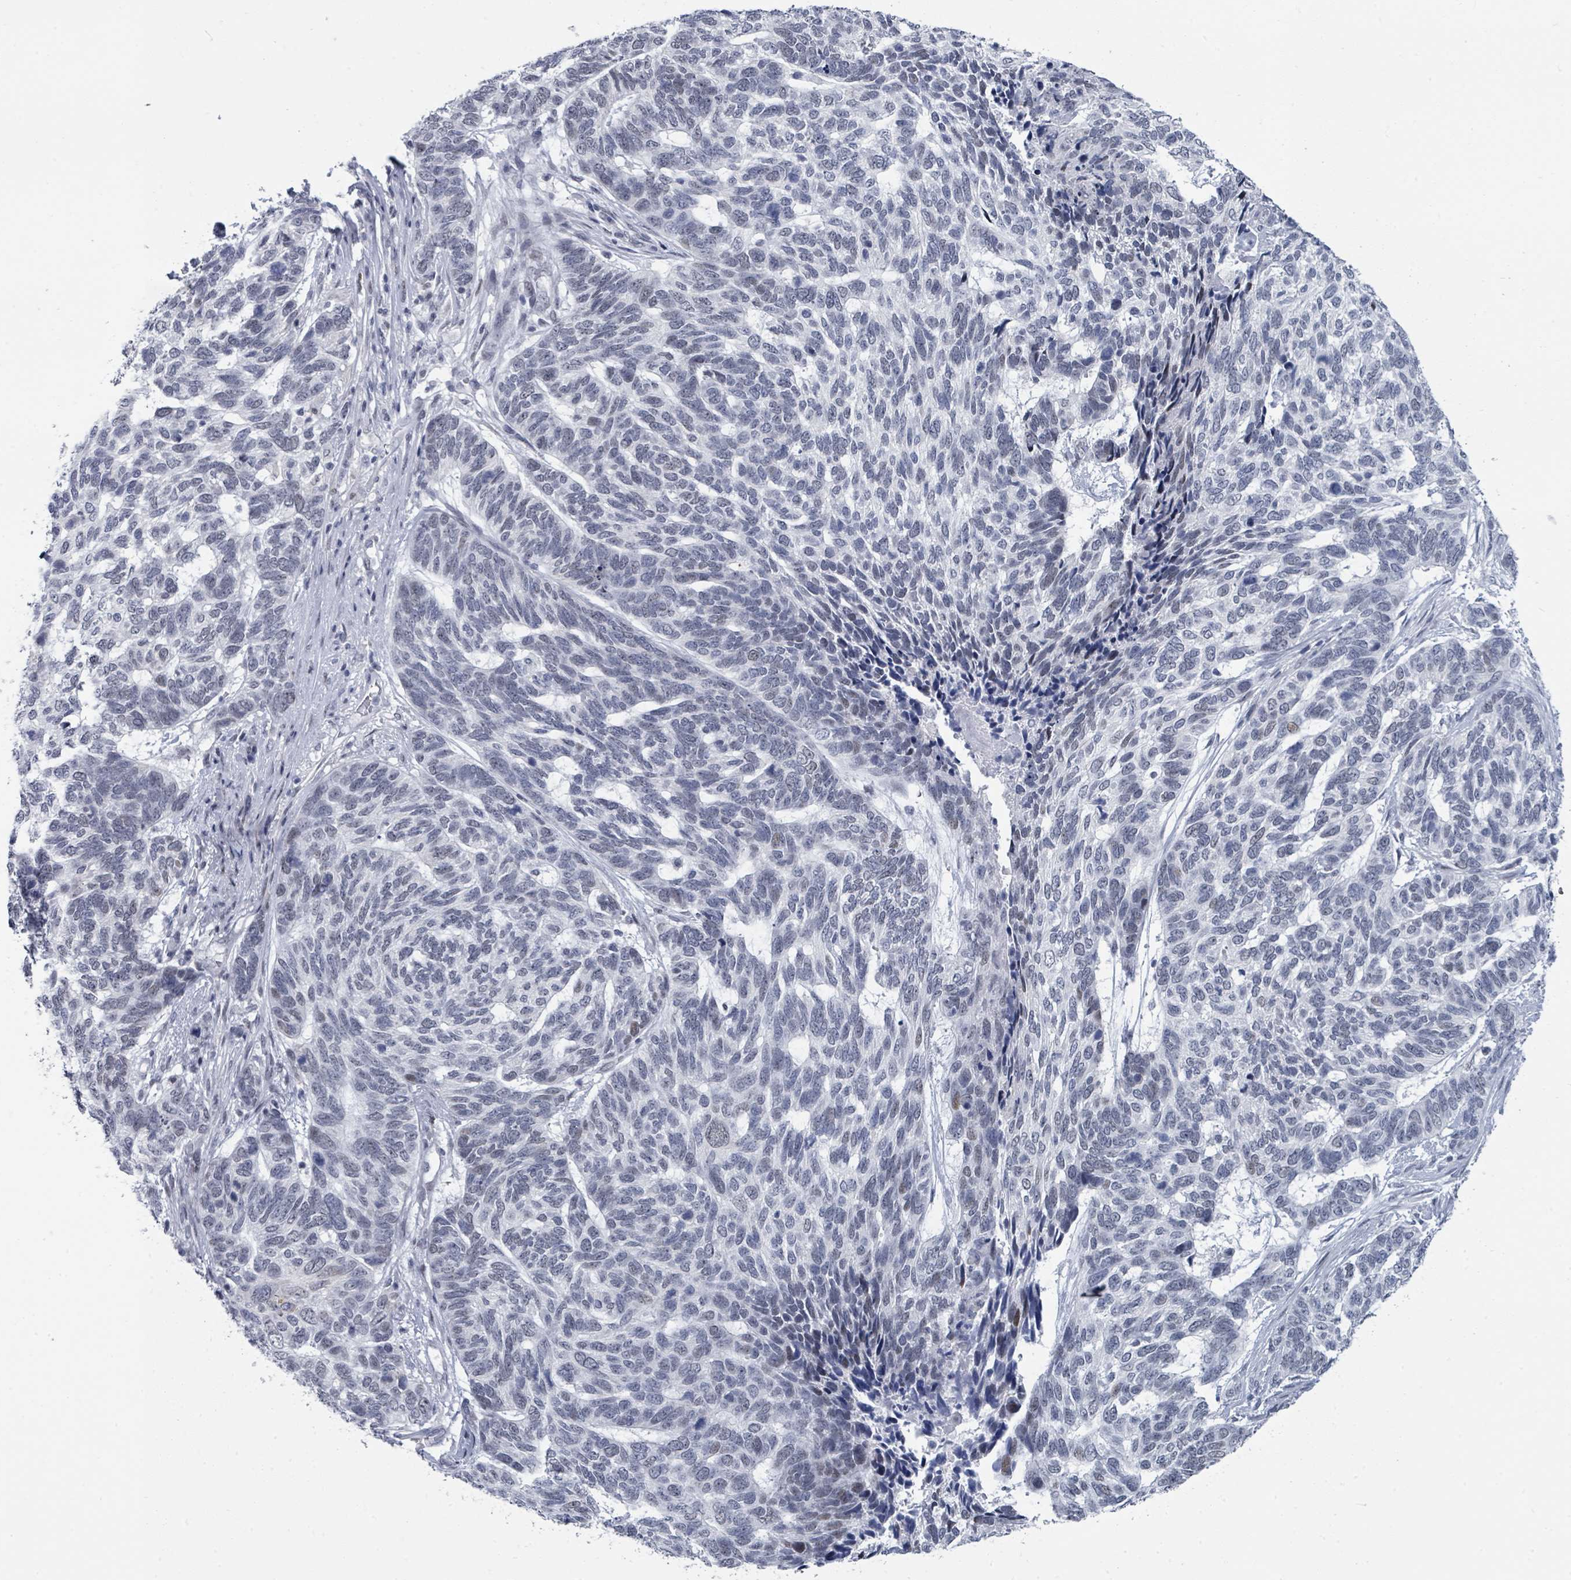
{"staining": {"intensity": "negative", "quantity": "none", "location": "none"}, "tissue": "skin cancer", "cell_type": "Tumor cells", "image_type": "cancer", "snomed": [{"axis": "morphology", "description": "Basal cell carcinoma"}, {"axis": "topography", "description": "Skin"}], "caption": "Tumor cells are negative for brown protein staining in skin basal cell carcinoma.", "gene": "CT45A5", "patient": {"sex": "female", "age": 65}}